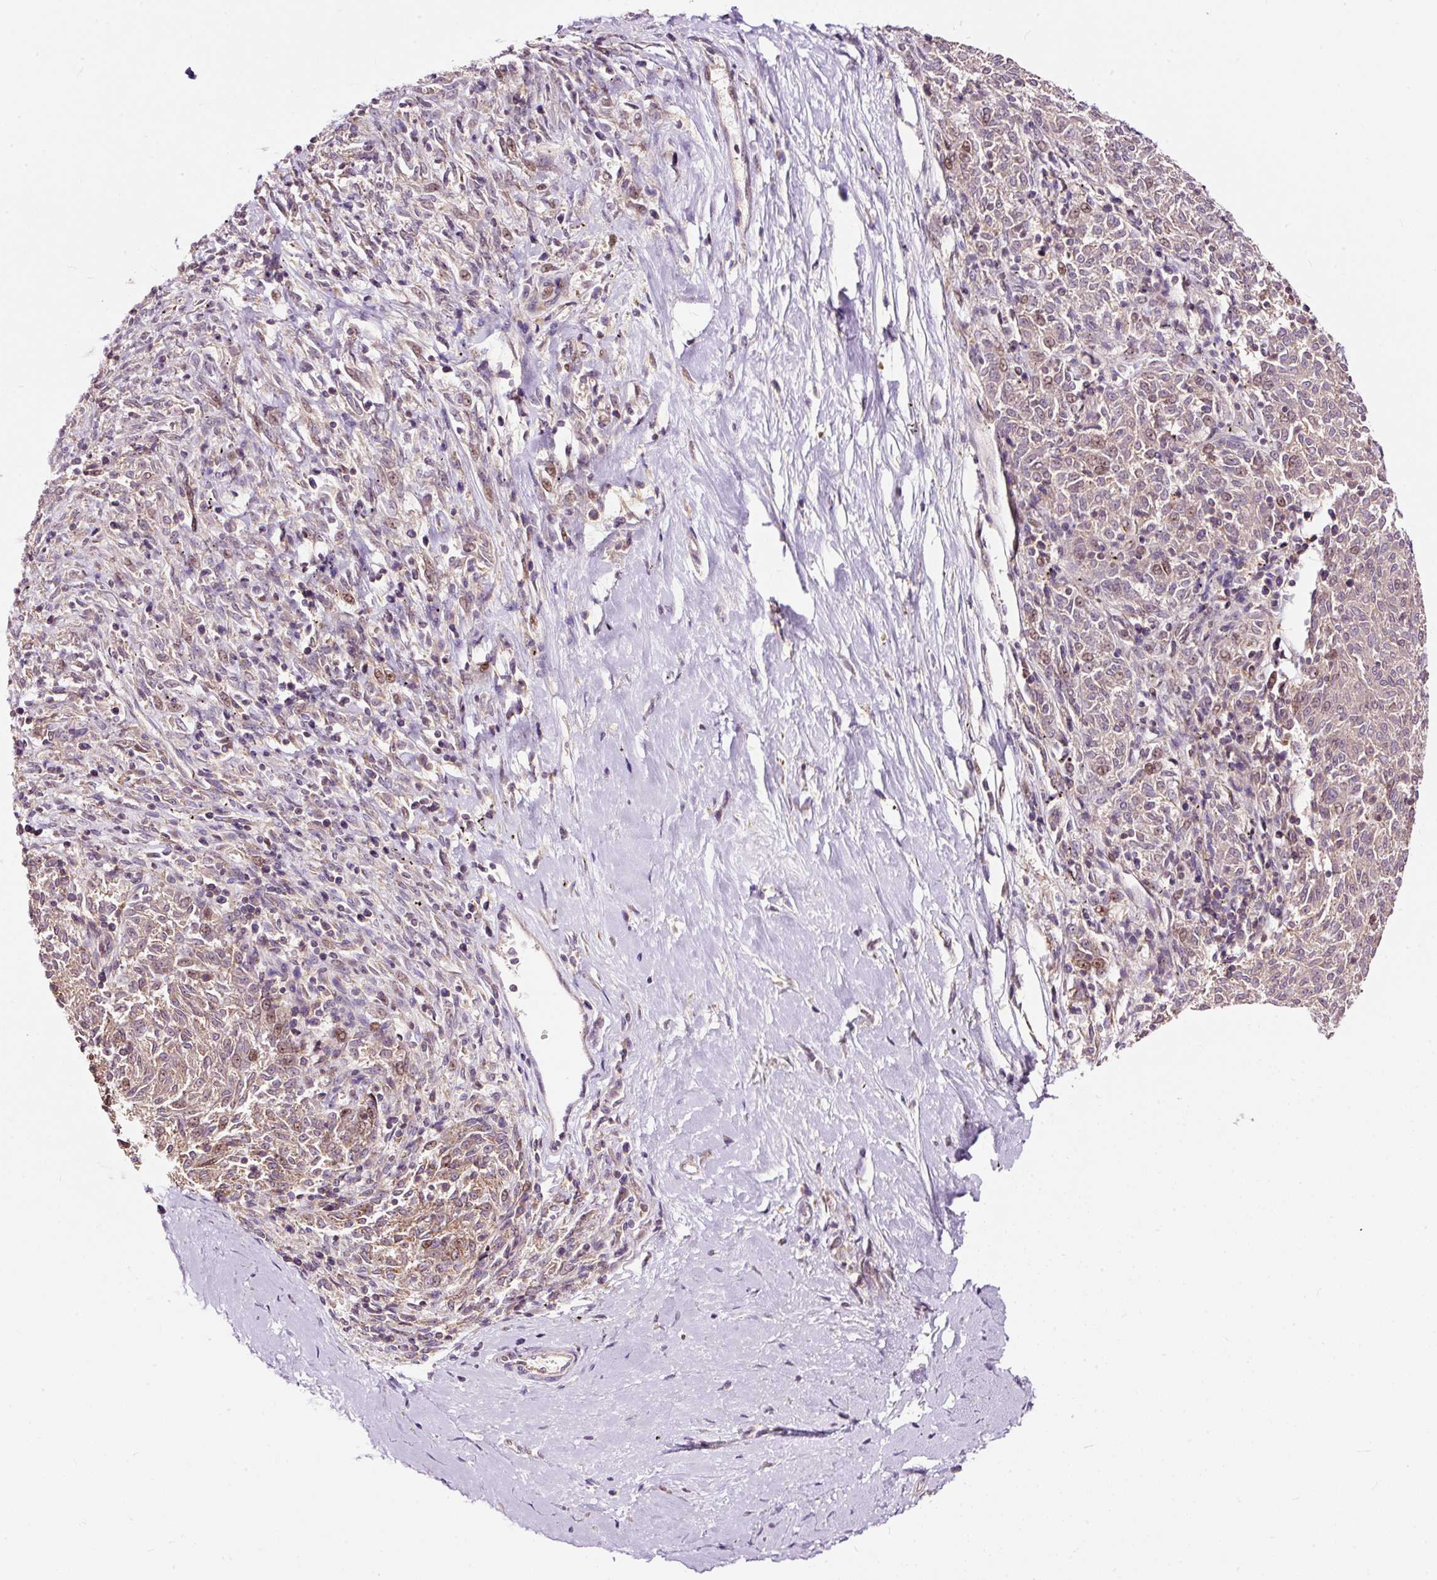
{"staining": {"intensity": "moderate", "quantity": "25%-75%", "location": "cytoplasmic/membranous,nuclear"}, "tissue": "melanoma", "cell_type": "Tumor cells", "image_type": "cancer", "snomed": [{"axis": "morphology", "description": "Malignant melanoma, NOS"}, {"axis": "topography", "description": "Skin"}], "caption": "IHC staining of melanoma, which exhibits medium levels of moderate cytoplasmic/membranous and nuclear expression in approximately 25%-75% of tumor cells indicating moderate cytoplasmic/membranous and nuclear protein expression. The staining was performed using DAB (3,3'-diaminobenzidine) (brown) for protein detection and nuclei were counterstained in hematoxylin (blue).", "gene": "BOLA3", "patient": {"sex": "female", "age": 72}}